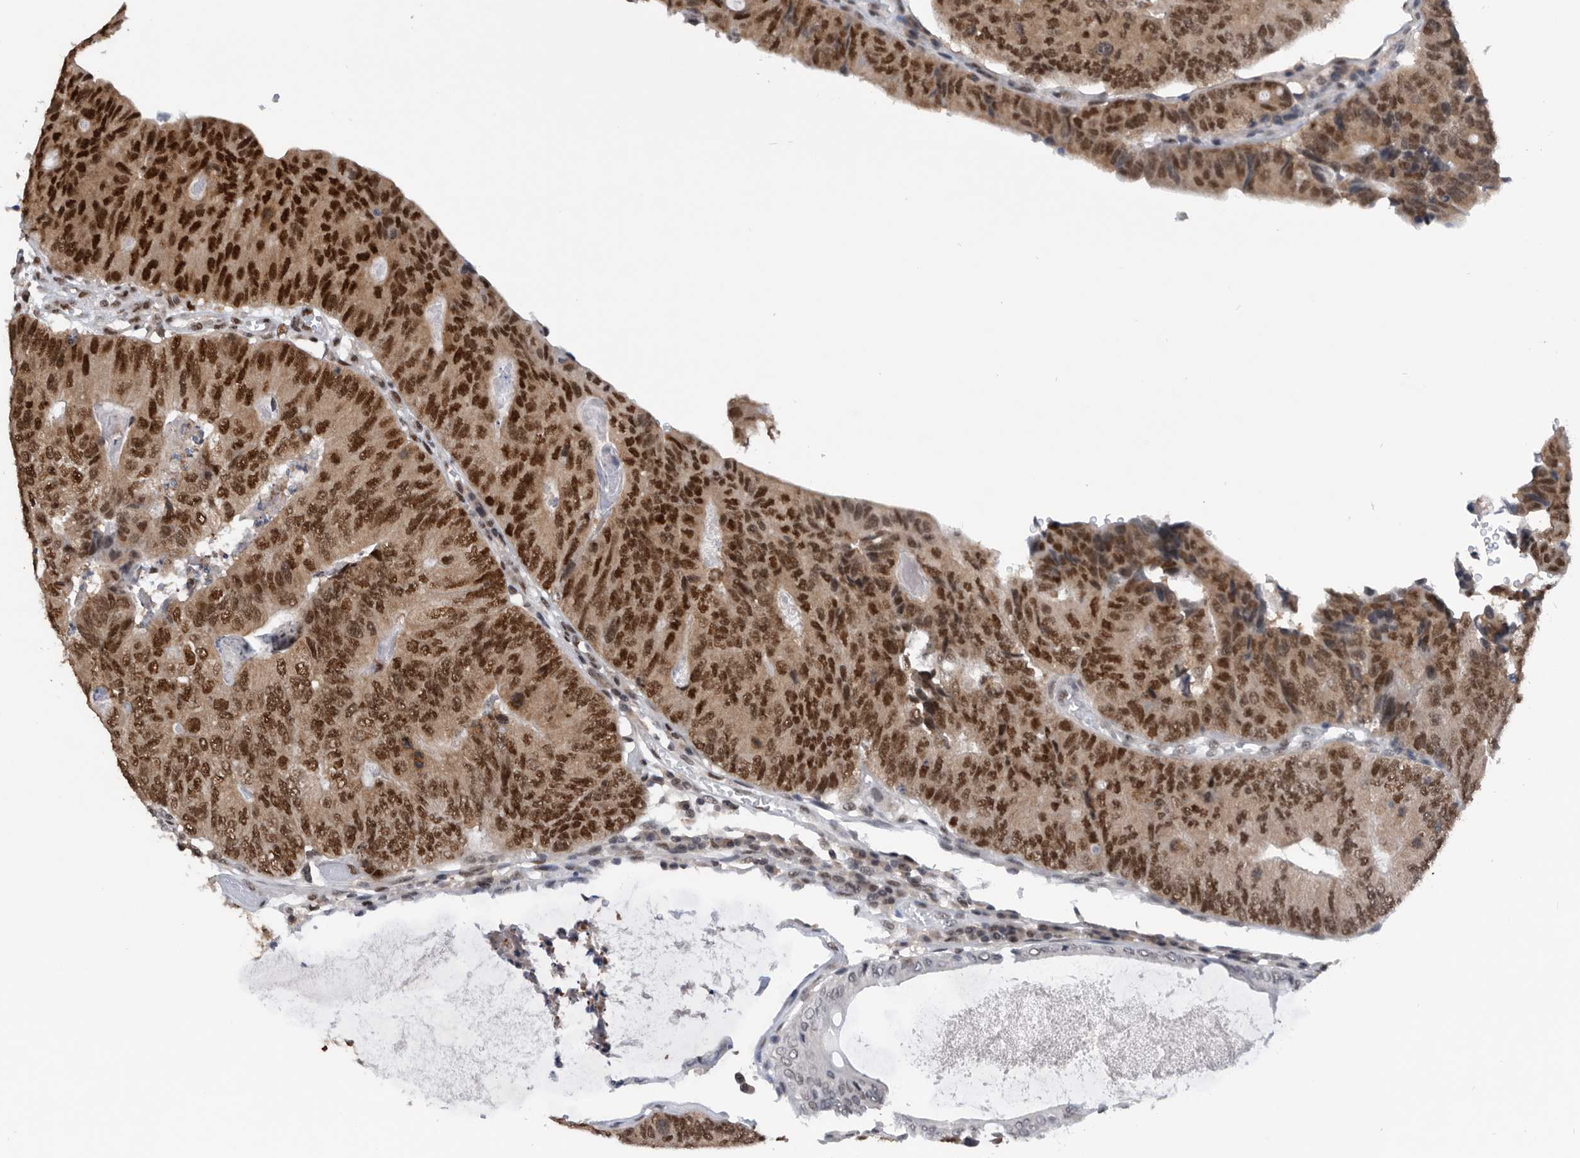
{"staining": {"intensity": "strong", "quantity": ">75%", "location": "cytoplasmic/membranous,nuclear"}, "tissue": "colorectal cancer", "cell_type": "Tumor cells", "image_type": "cancer", "snomed": [{"axis": "morphology", "description": "Adenocarcinoma, NOS"}, {"axis": "topography", "description": "Colon"}], "caption": "This micrograph displays IHC staining of colorectal cancer (adenocarcinoma), with high strong cytoplasmic/membranous and nuclear positivity in about >75% of tumor cells.", "gene": "ZNF260", "patient": {"sex": "female", "age": 67}}